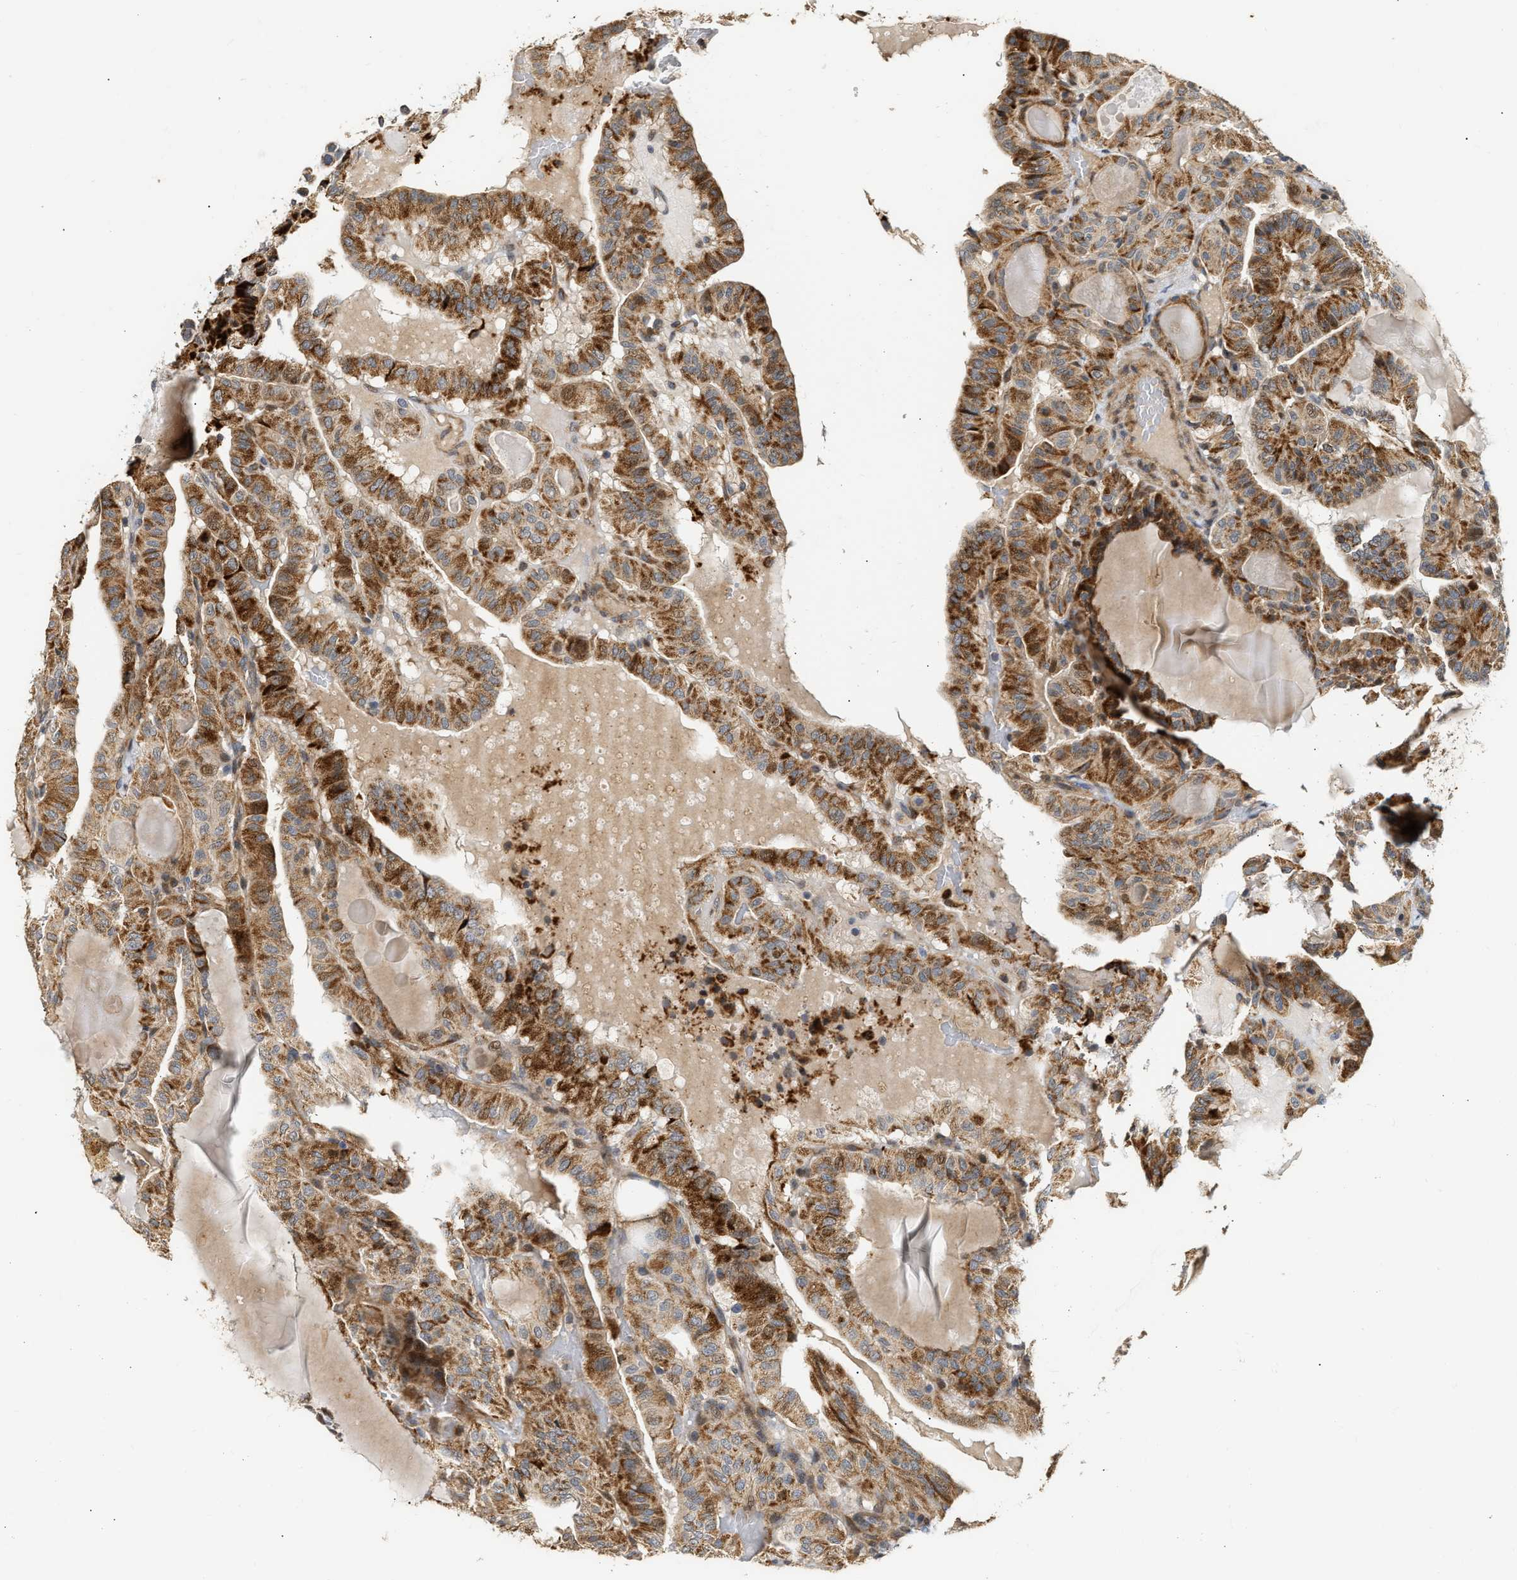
{"staining": {"intensity": "moderate", "quantity": ">75%", "location": "cytoplasmic/membranous"}, "tissue": "thyroid cancer", "cell_type": "Tumor cells", "image_type": "cancer", "snomed": [{"axis": "morphology", "description": "Papillary adenocarcinoma, NOS"}, {"axis": "topography", "description": "Thyroid gland"}], "caption": "Tumor cells exhibit medium levels of moderate cytoplasmic/membranous staining in approximately >75% of cells in thyroid cancer. The staining was performed using DAB to visualize the protein expression in brown, while the nuclei were stained in blue with hematoxylin (Magnification: 20x).", "gene": "DEPTOR", "patient": {"sex": "male", "age": 77}}